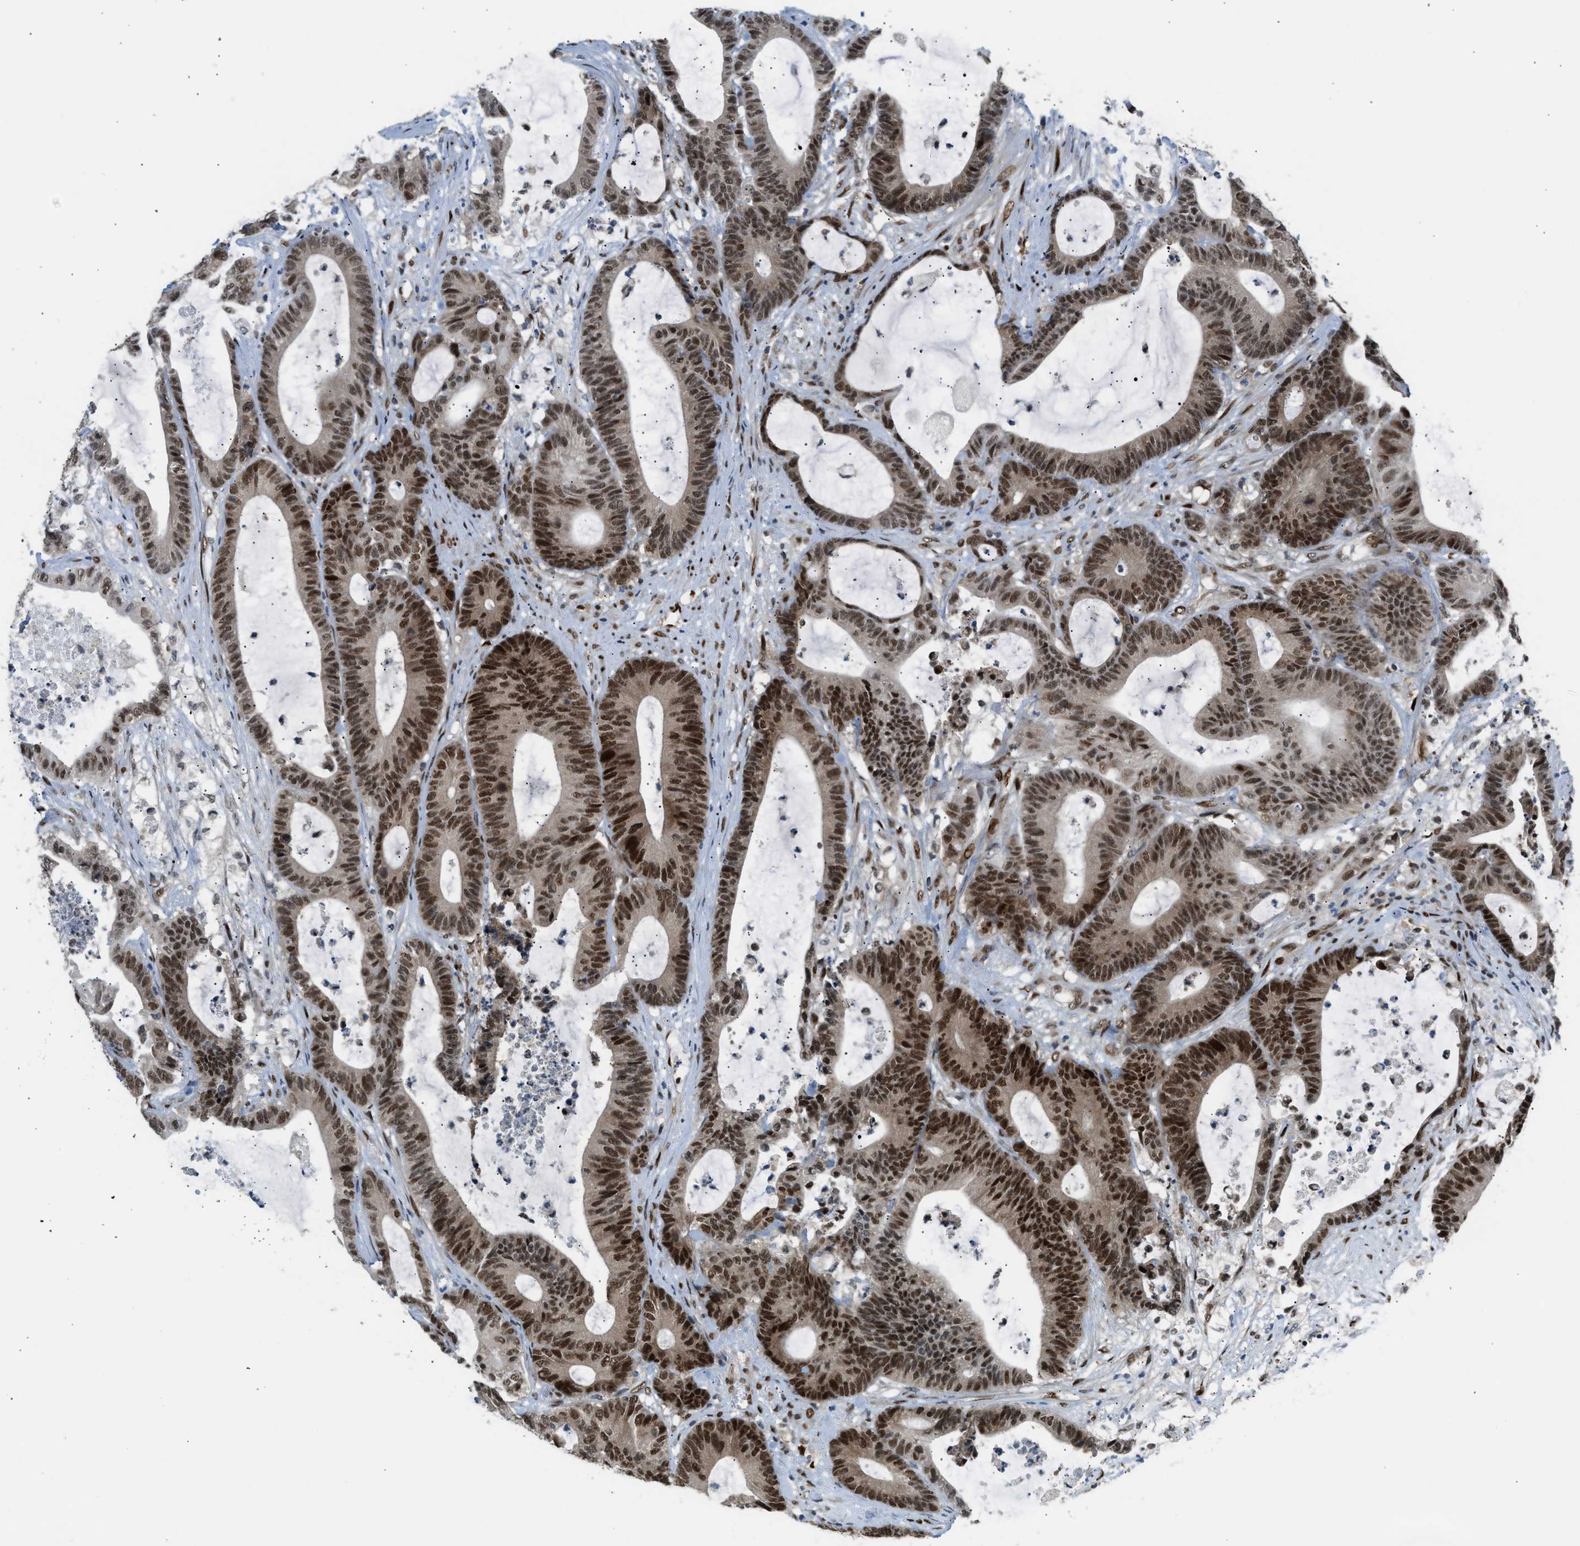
{"staining": {"intensity": "strong", "quantity": ">75%", "location": "nuclear"}, "tissue": "colorectal cancer", "cell_type": "Tumor cells", "image_type": "cancer", "snomed": [{"axis": "morphology", "description": "Adenocarcinoma, NOS"}, {"axis": "topography", "description": "Colon"}], "caption": "Adenocarcinoma (colorectal) stained for a protein (brown) shows strong nuclear positive expression in approximately >75% of tumor cells.", "gene": "SSBP2", "patient": {"sex": "female", "age": 84}}